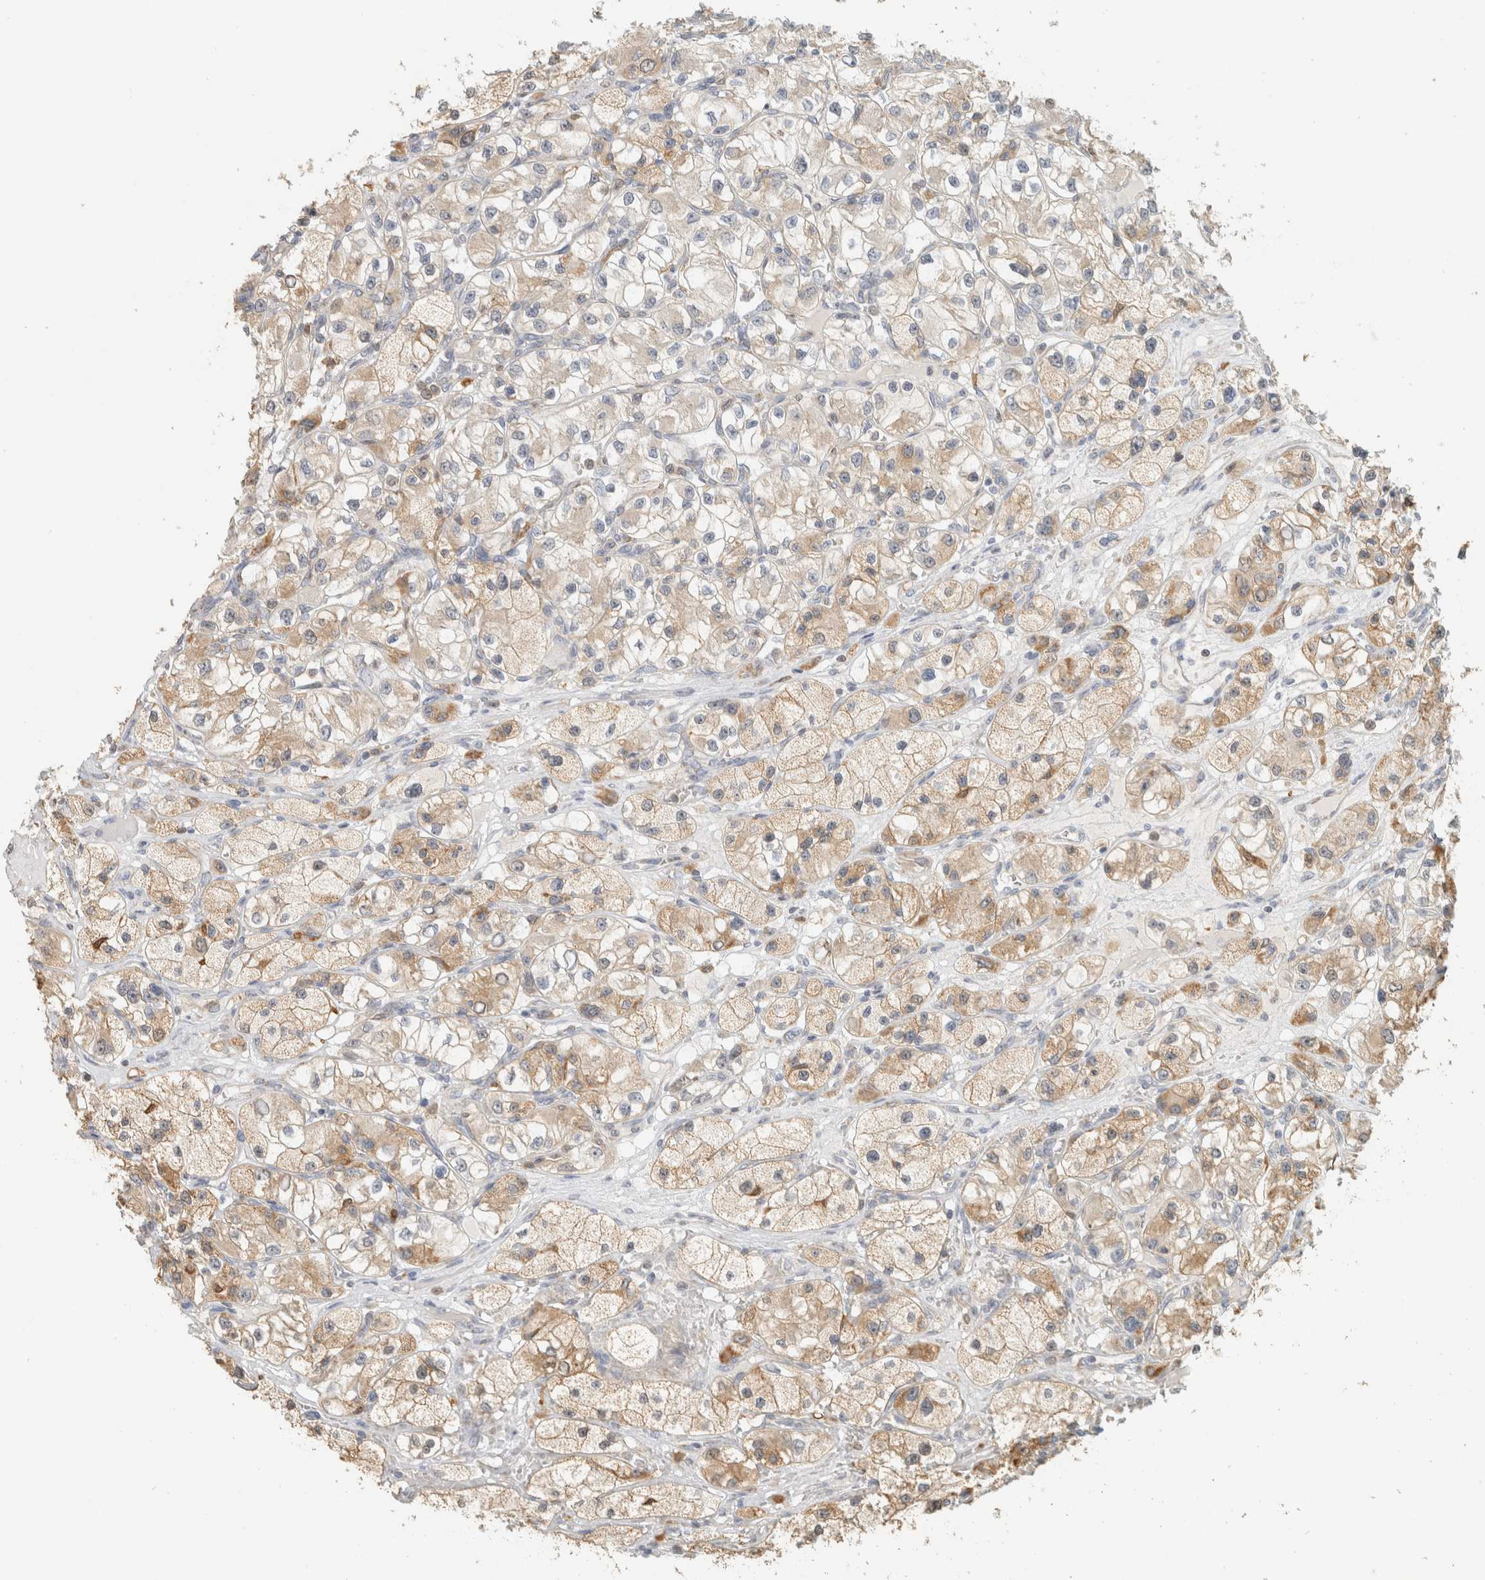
{"staining": {"intensity": "weak", "quantity": ">75%", "location": "cytoplasmic/membranous"}, "tissue": "renal cancer", "cell_type": "Tumor cells", "image_type": "cancer", "snomed": [{"axis": "morphology", "description": "Adenocarcinoma, NOS"}, {"axis": "topography", "description": "Kidney"}], "caption": "Renal cancer (adenocarcinoma) stained with DAB immunohistochemistry (IHC) shows low levels of weak cytoplasmic/membranous positivity in approximately >75% of tumor cells. (DAB IHC with brightfield microscopy, high magnification).", "gene": "CAPG", "patient": {"sex": "female", "age": 57}}